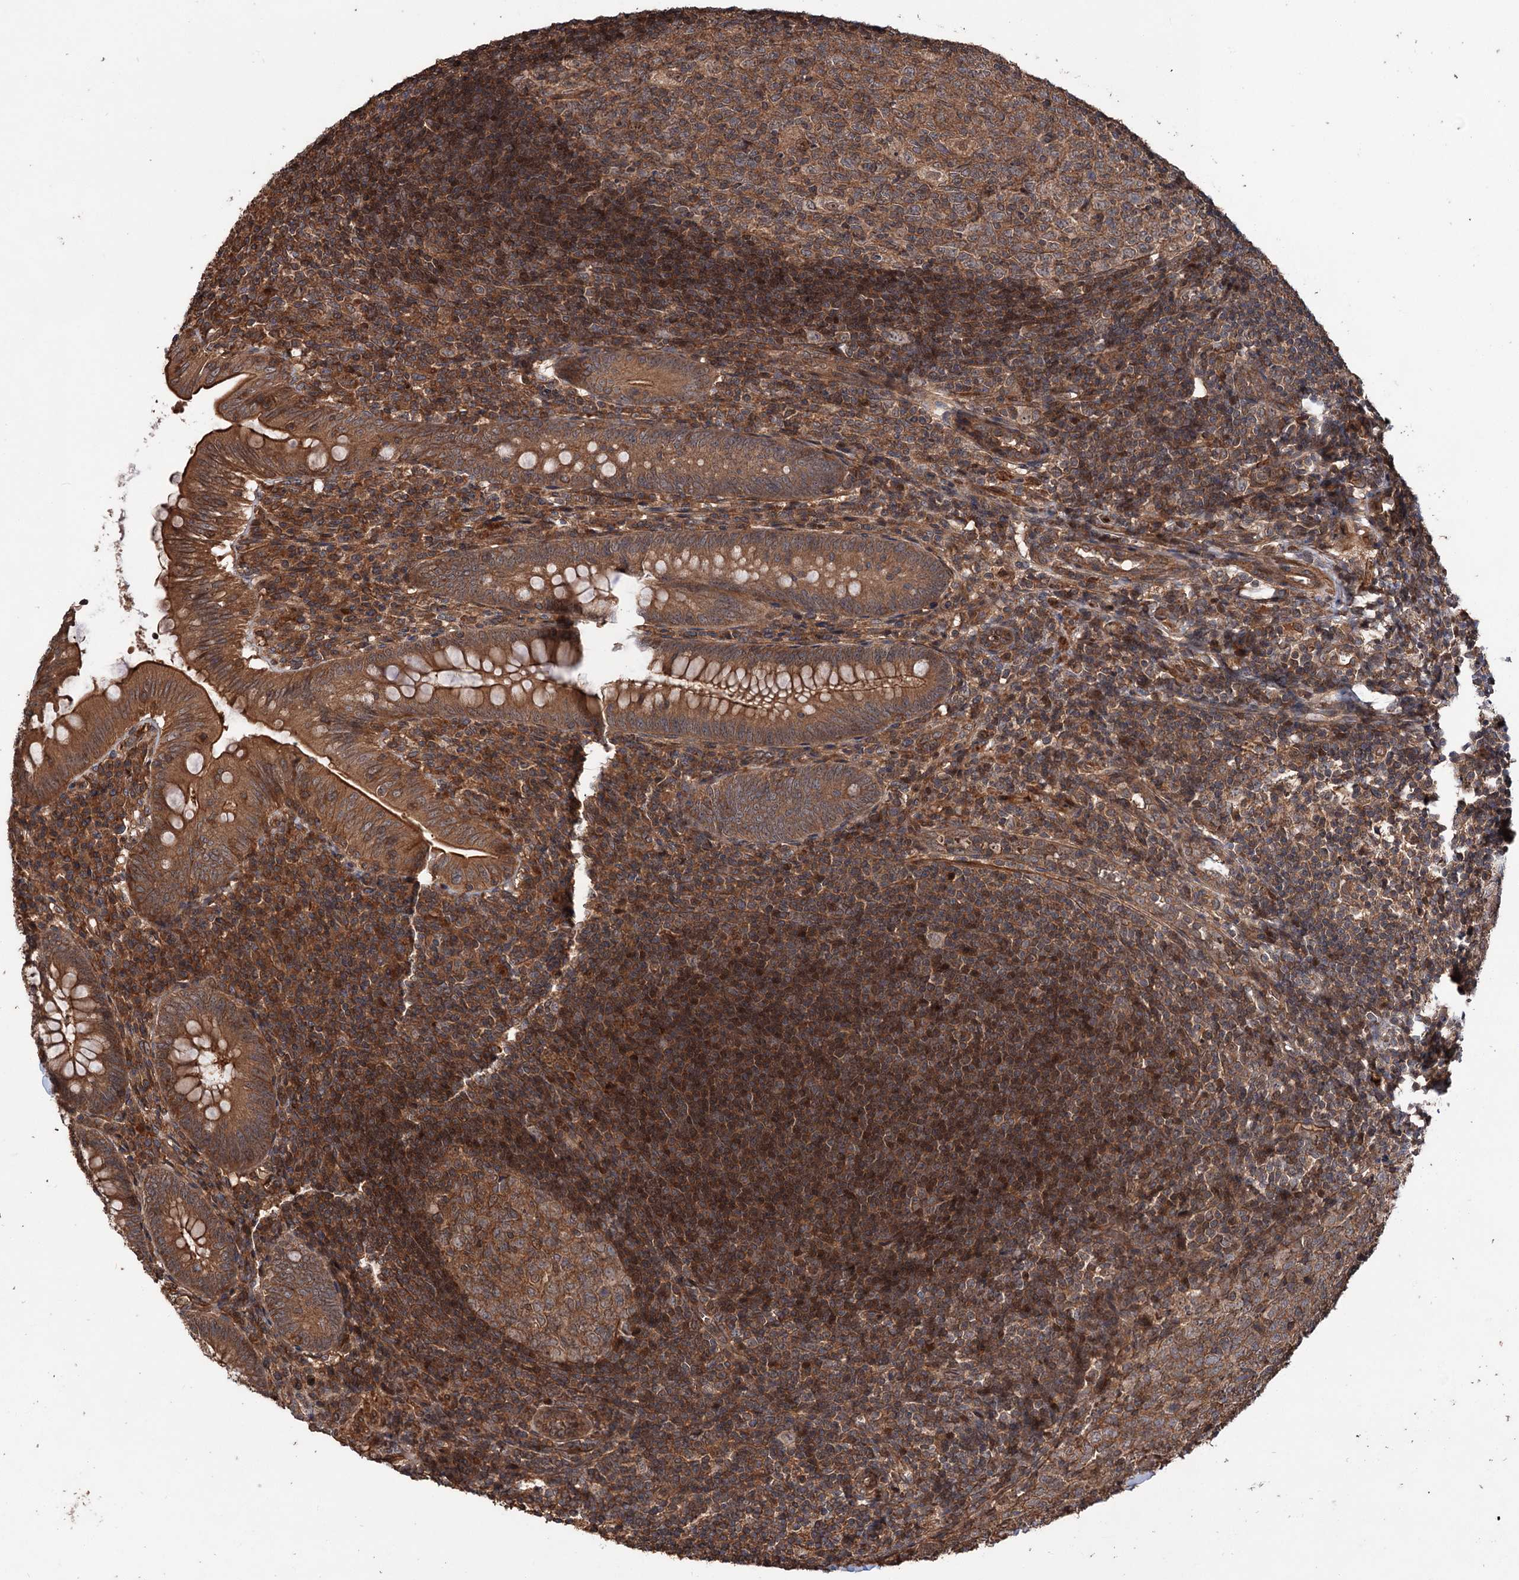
{"staining": {"intensity": "strong", "quantity": ">75%", "location": "cytoplasmic/membranous"}, "tissue": "appendix", "cell_type": "Glandular cells", "image_type": "normal", "snomed": [{"axis": "morphology", "description": "Normal tissue, NOS"}, {"axis": "topography", "description": "Appendix"}], "caption": "Protein staining displays strong cytoplasmic/membranous expression in about >75% of glandular cells in unremarkable appendix.", "gene": "ADK", "patient": {"sex": "male", "age": 14}}